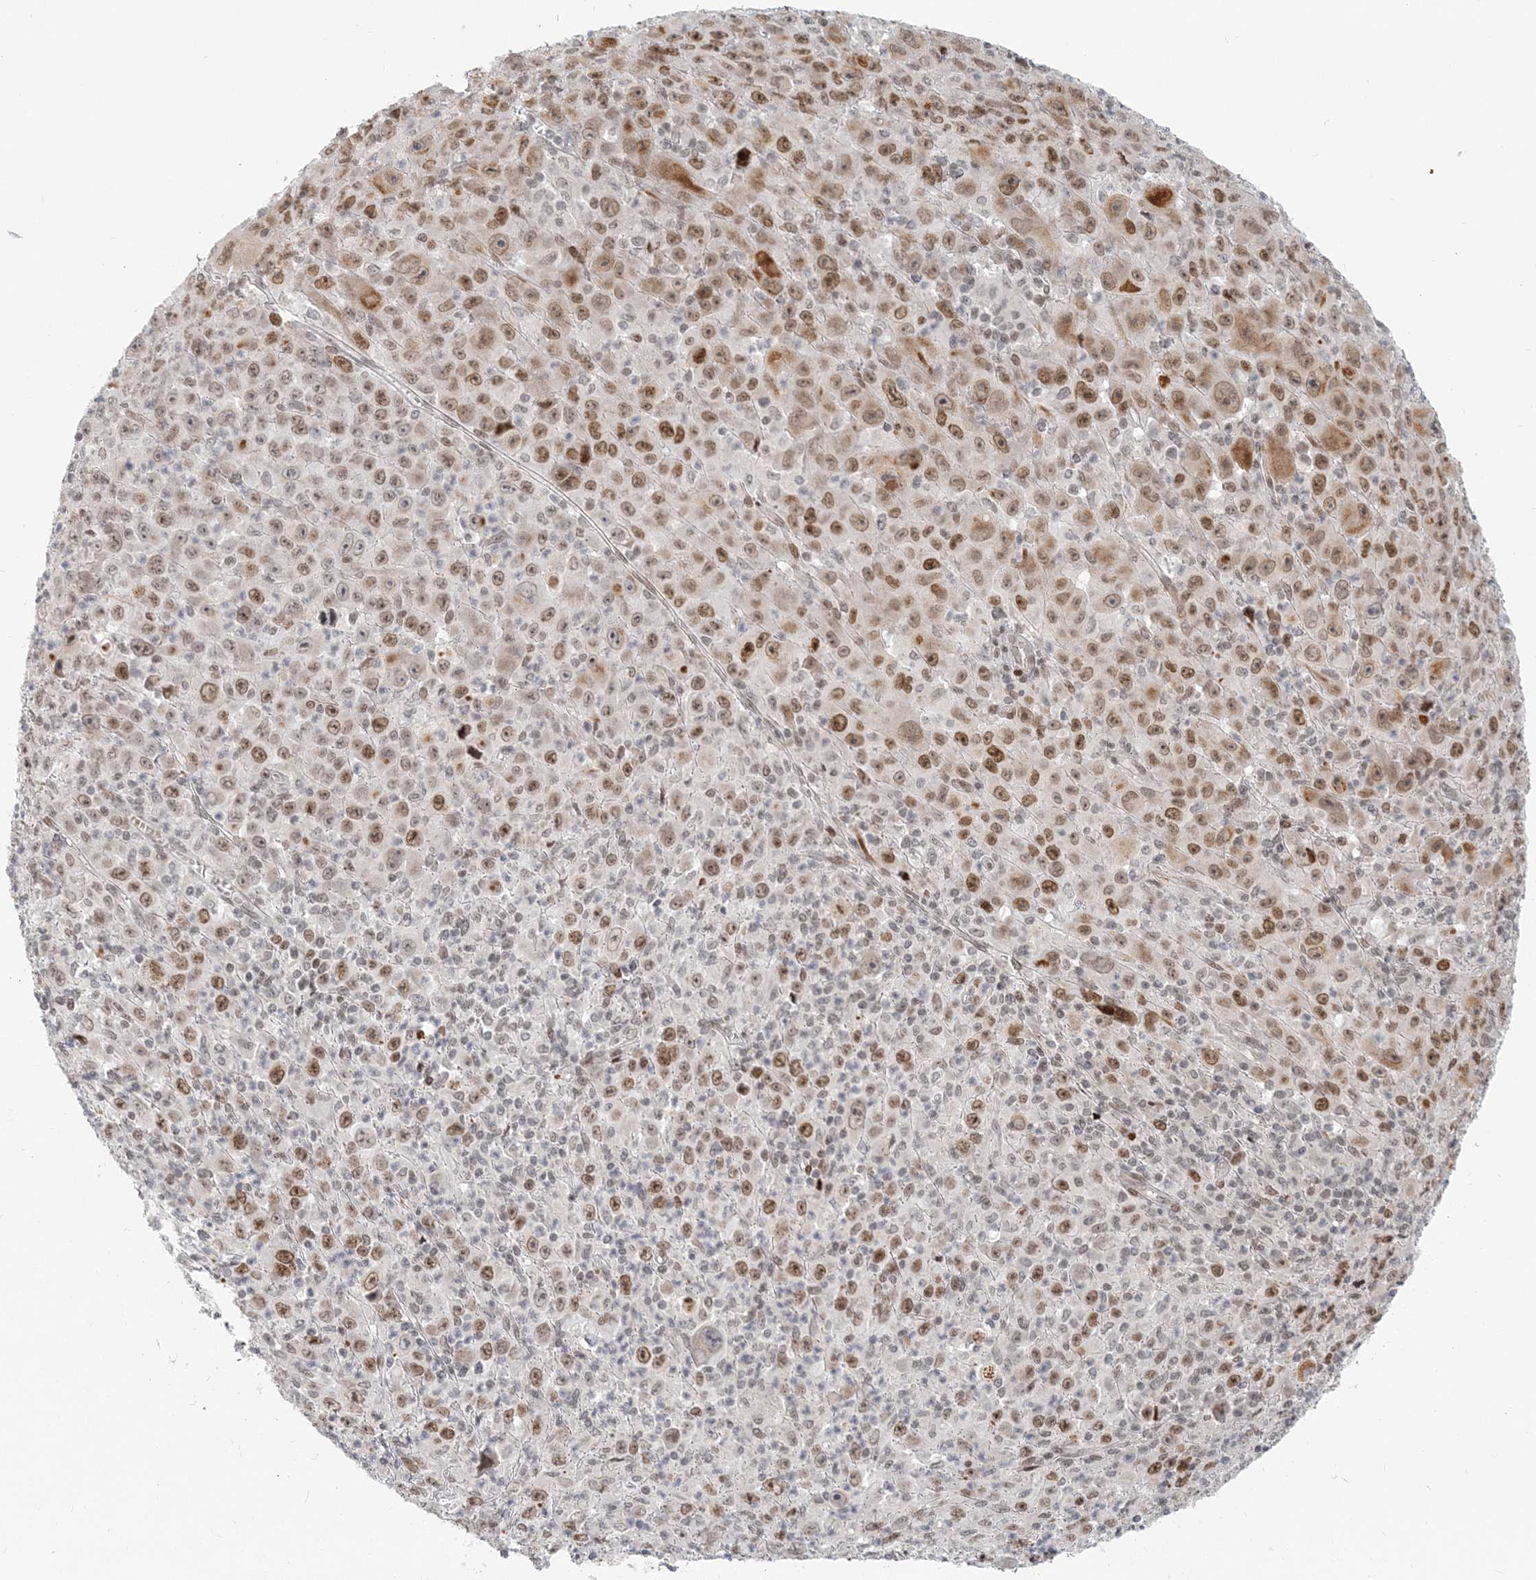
{"staining": {"intensity": "moderate", "quantity": ">75%", "location": "nuclear"}, "tissue": "melanoma", "cell_type": "Tumor cells", "image_type": "cancer", "snomed": [{"axis": "morphology", "description": "Malignant melanoma, Metastatic site"}, {"axis": "topography", "description": "Skin"}], "caption": "About >75% of tumor cells in malignant melanoma (metastatic site) display moderate nuclear protein expression as visualized by brown immunohistochemical staining.", "gene": "BAZ1B", "patient": {"sex": "female", "age": 56}}